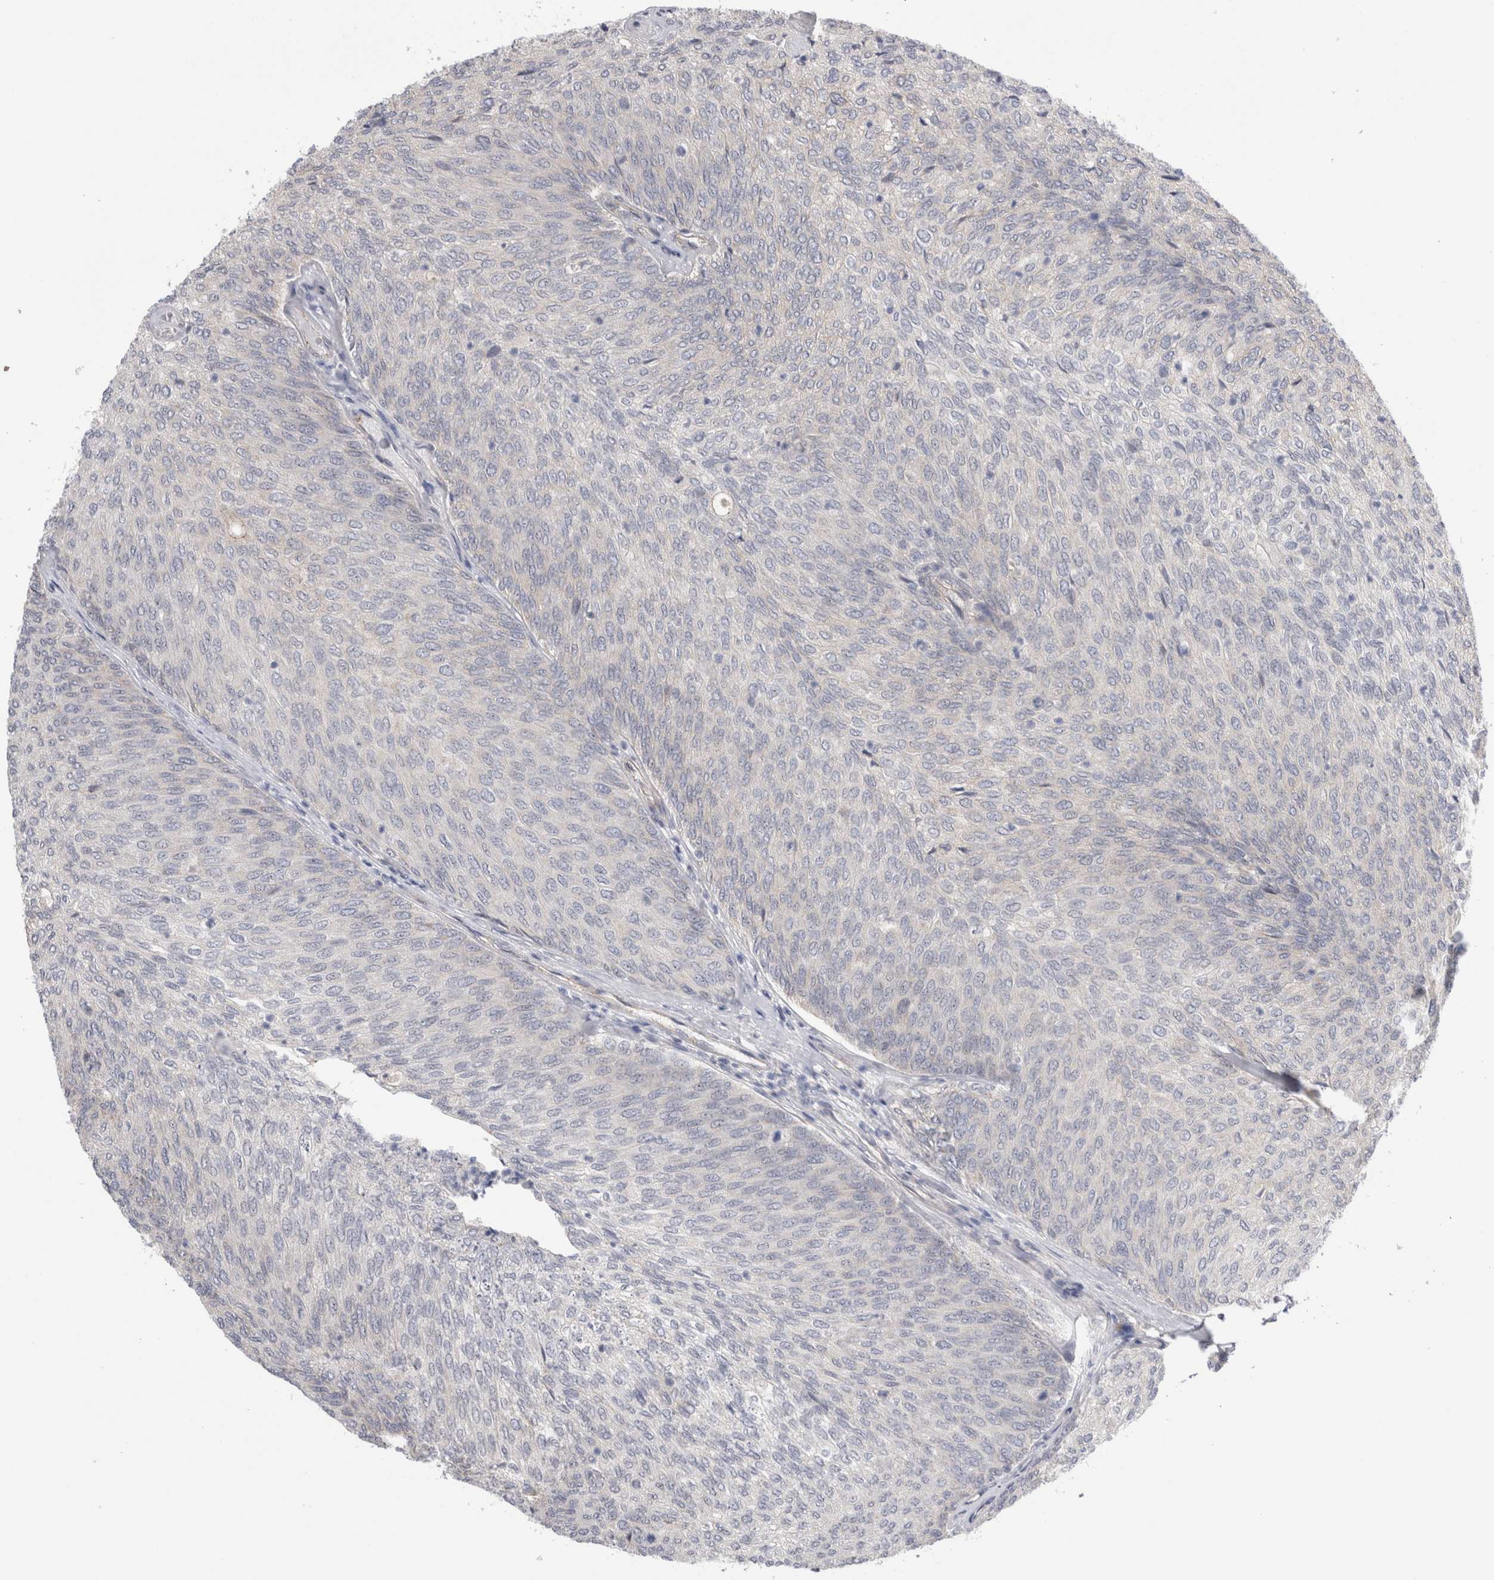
{"staining": {"intensity": "negative", "quantity": "none", "location": "none"}, "tissue": "urothelial cancer", "cell_type": "Tumor cells", "image_type": "cancer", "snomed": [{"axis": "morphology", "description": "Urothelial carcinoma, Low grade"}, {"axis": "topography", "description": "Urinary bladder"}], "caption": "Immunohistochemistry histopathology image of human low-grade urothelial carcinoma stained for a protein (brown), which shows no expression in tumor cells. (Brightfield microscopy of DAB (3,3'-diaminobenzidine) IHC at high magnification).", "gene": "TAFA5", "patient": {"sex": "female", "age": 79}}